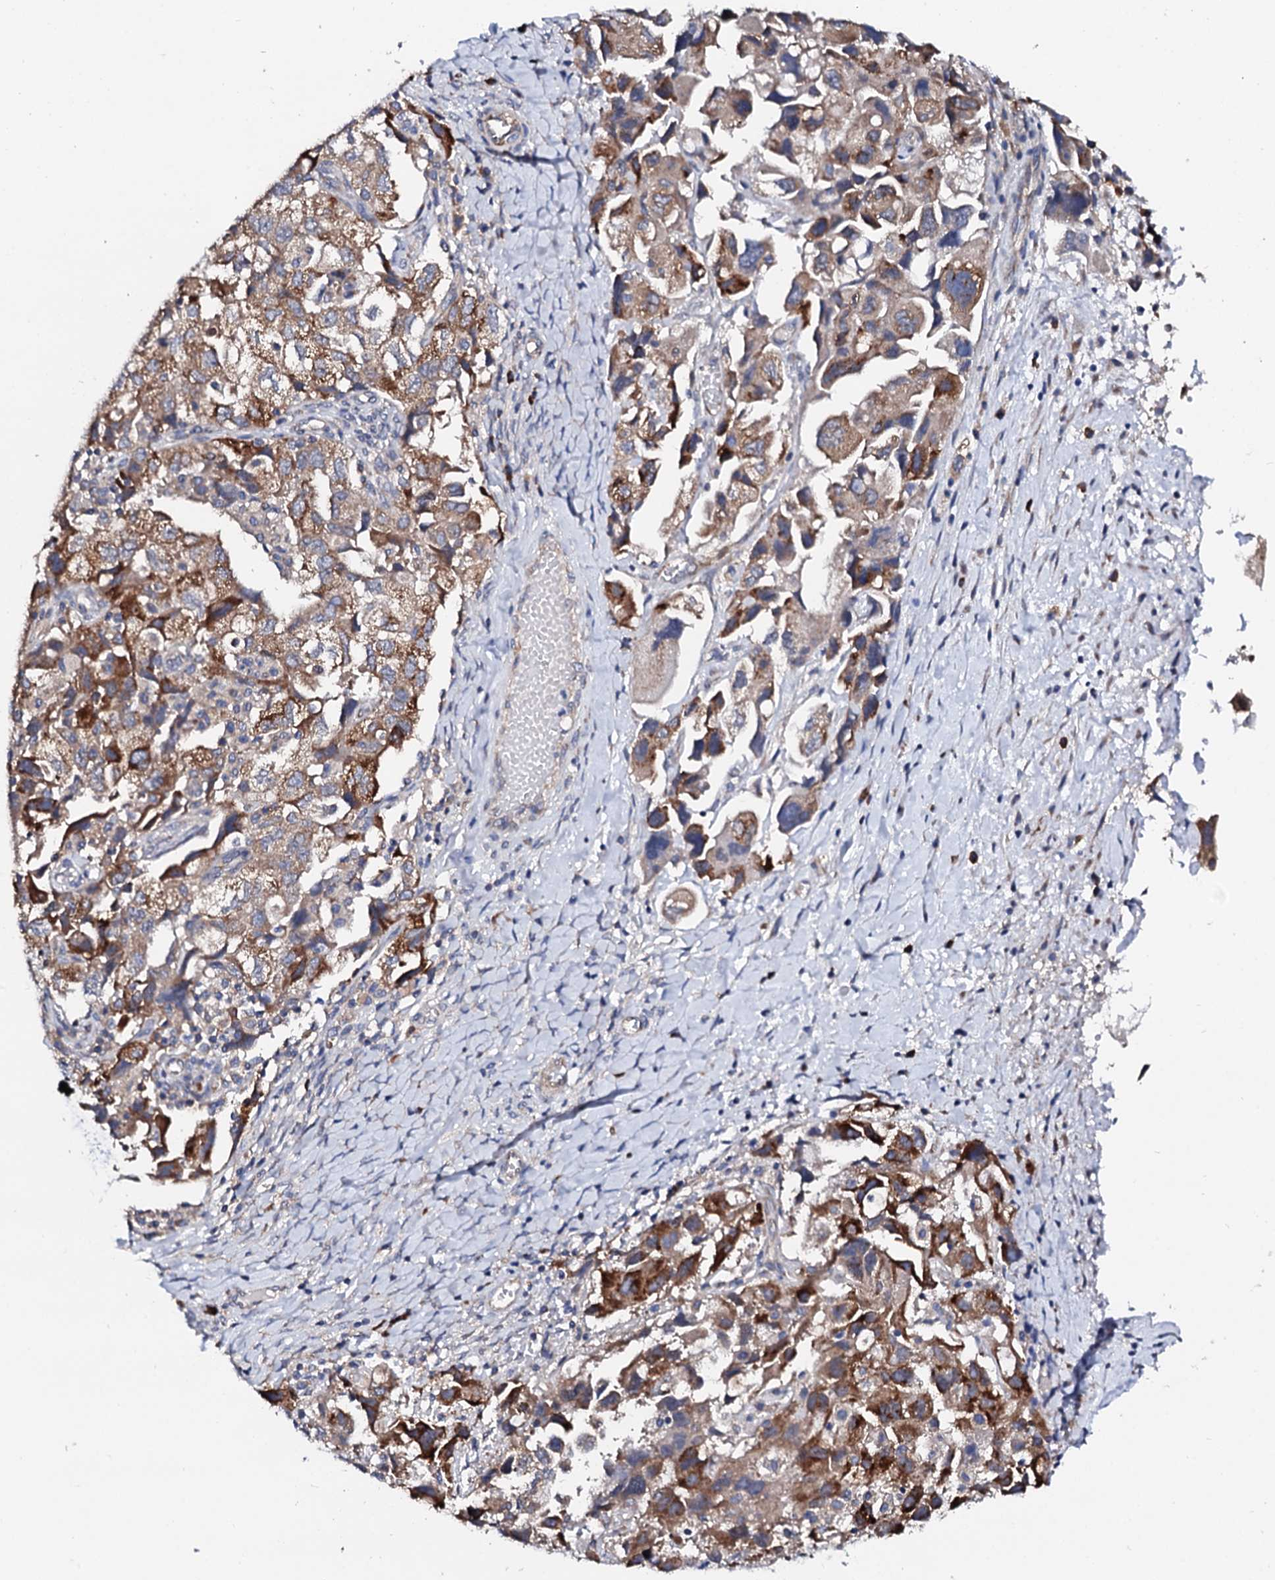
{"staining": {"intensity": "moderate", "quantity": ">75%", "location": "cytoplasmic/membranous"}, "tissue": "ovarian cancer", "cell_type": "Tumor cells", "image_type": "cancer", "snomed": [{"axis": "morphology", "description": "Carcinoma, NOS"}, {"axis": "morphology", "description": "Cystadenocarcinoma, serous, NOS"}, {"axis": "topography", "description": "Ovary"}], "caption": "Immunohistochemistry photomicrograph of ovarian cancer stained for a protein (brown), which exhibits medium levels of moderate cytoplasmic/membranous positivity in approximately >75% of tumor cells.", "gene": "NUP58", "patient": {"sex": "female", "age": 69}}